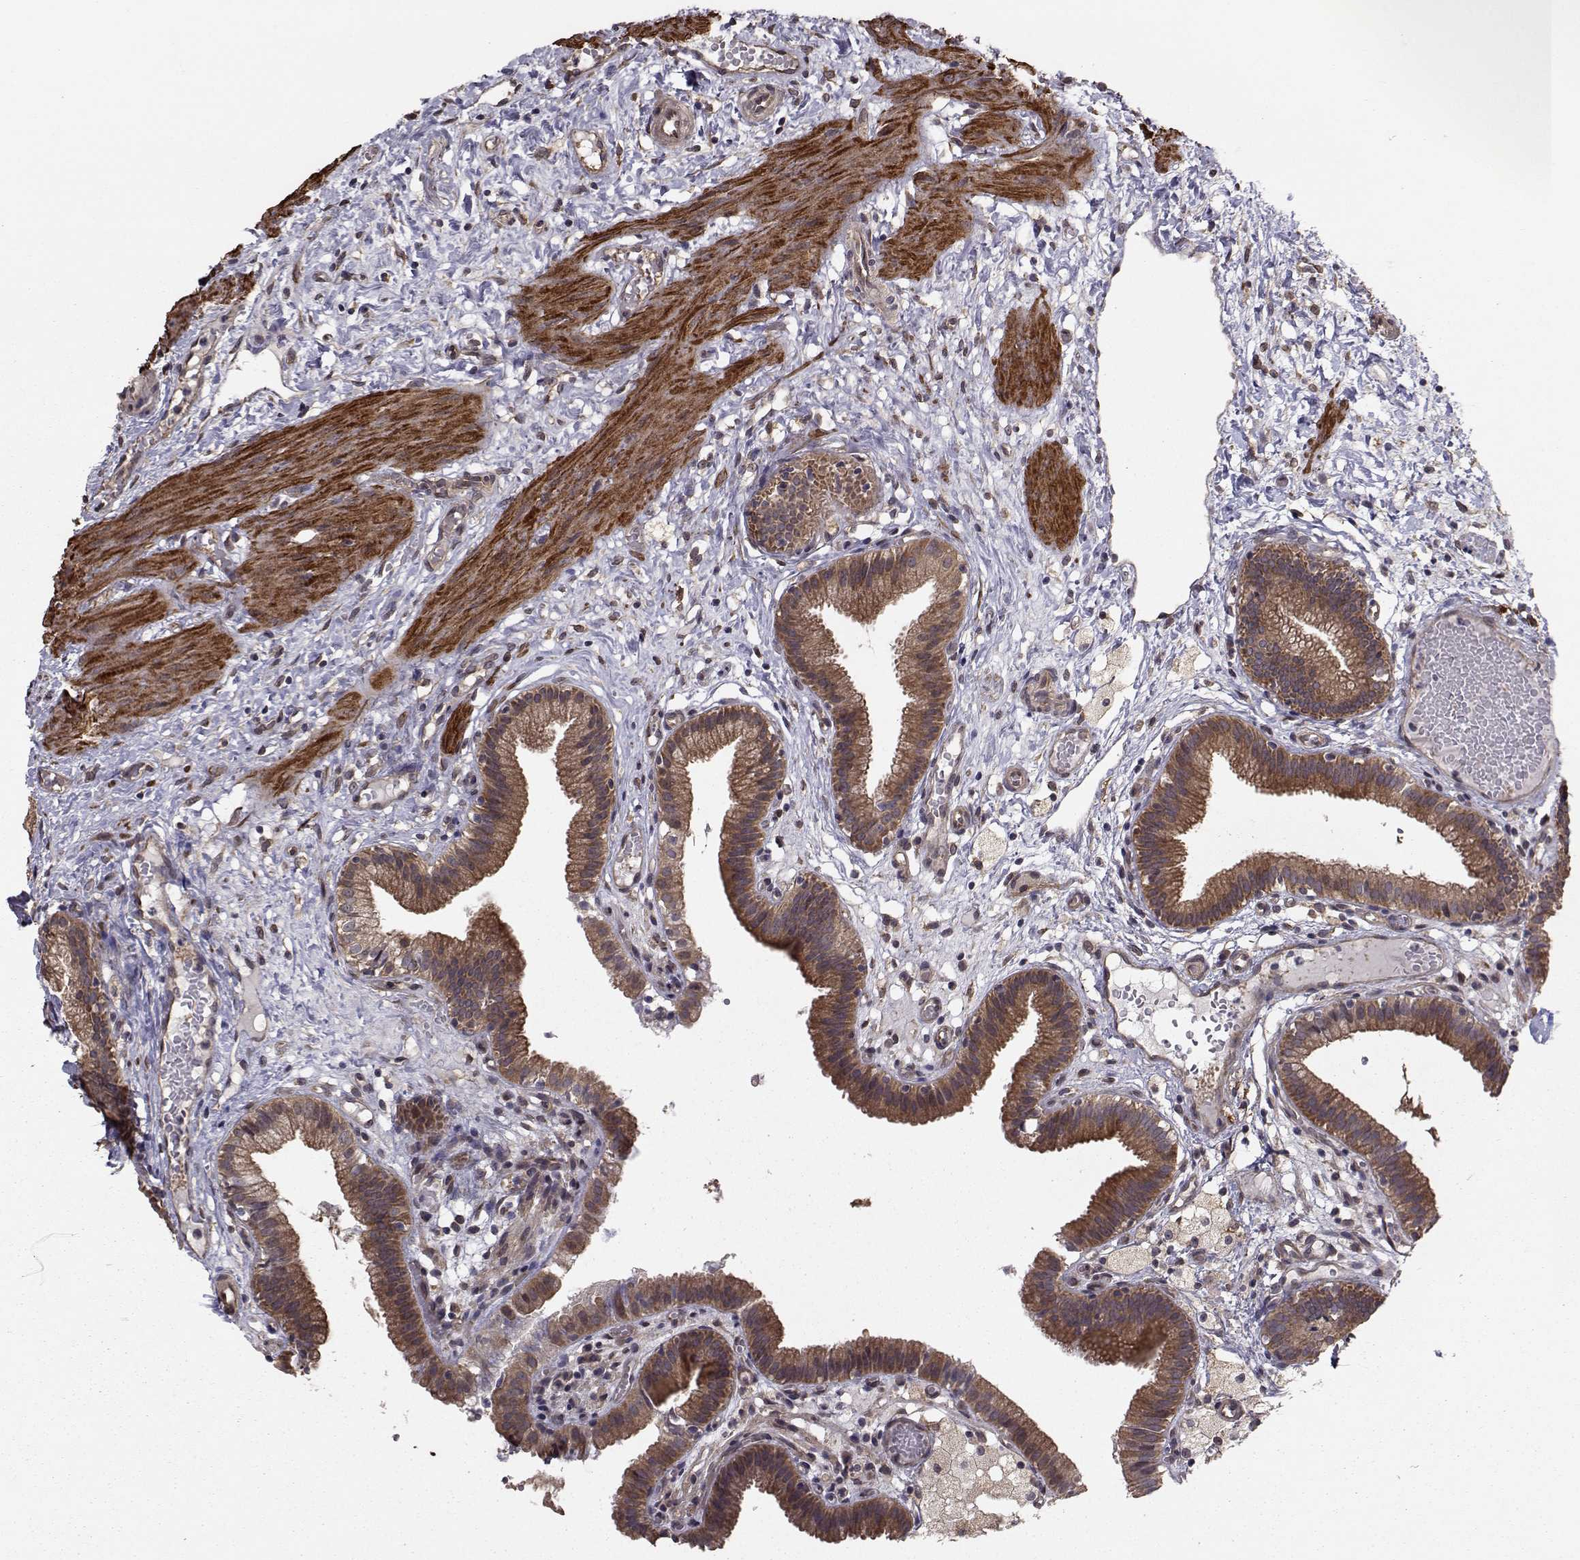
{"staining": {"intensity": "strong", "quantity": ">75%", "location": "cytoplasmic/membranous"}, "tissue": "gallbladder", "cell_type": "Glandular cells", "image_type": "normal", "snomed": [{"axis": "morphology", "description": "Normal tissue, NOS"}, {"axis": "topography", "description": "Gallbladder"}], "caption": "This histopathology image reveals IHC staining of unremarkable human gallbladder, with high strong cytoplasmic/membranous expression in about >75% of glandular cells.", "gene": "TRIP10", "patient": {"sex": "female", "age": 24}}